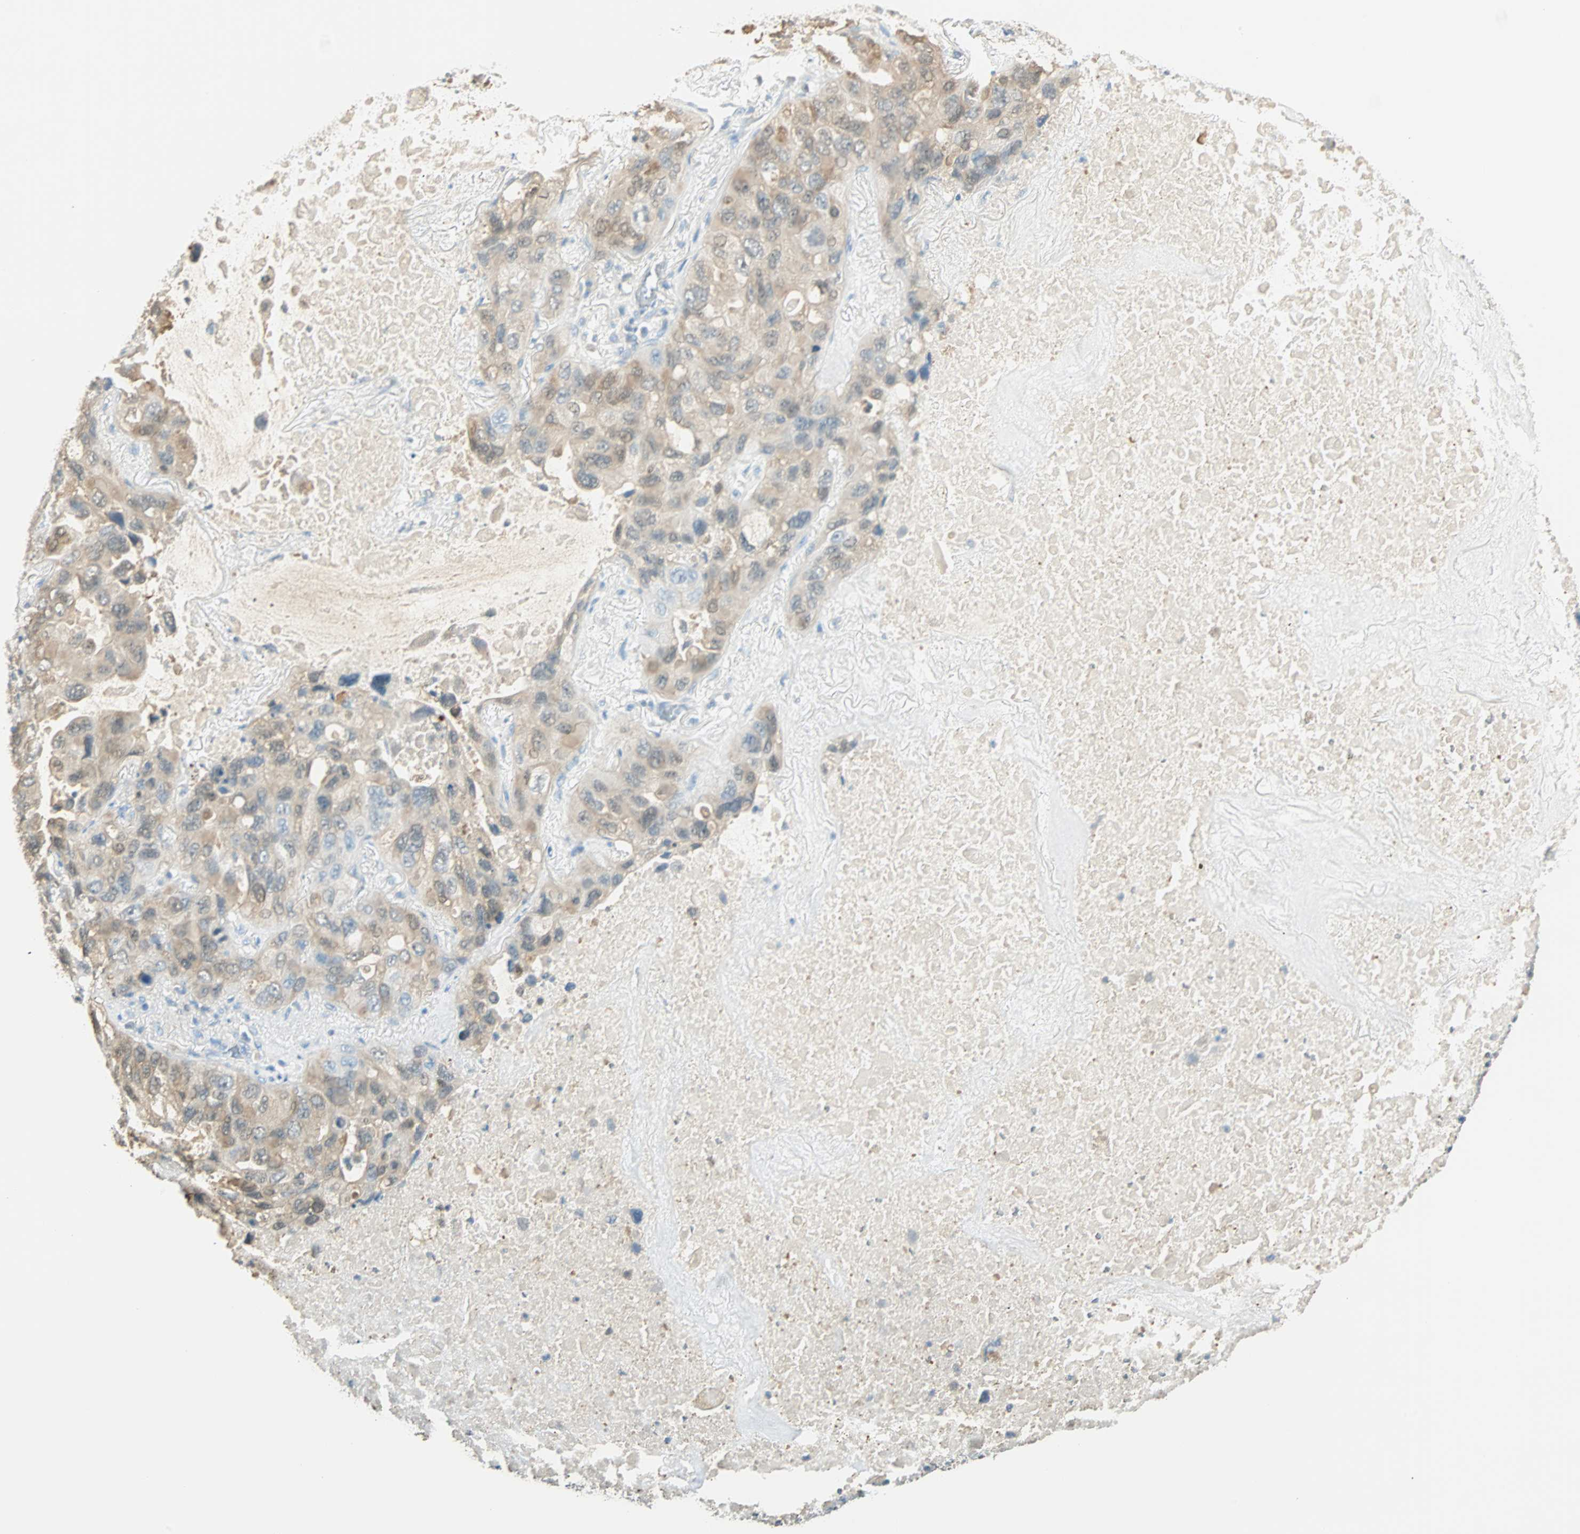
{"staining": {"intensity": "moderate", "quantity": ">75%", "location": "cytoplasmic/membranous,nuclear"}, "tissue": "lung cancer", "cell_type": "Tumor cells", "image_type": "cancer", "snomed": [{"axis": "morphology", "description": "Squamous cell carcinoma, NOS"}, {"axis": "topography", "description": "Lung"}], "caption": "Immunohistochemistry histopathology image of neoplastic tissue: lung cancer (squamous cell carcinoma) stained using immunohistochemistry demonstrates medium levels of moderate protein expression localized specifically in the cytoplasmic/membranous and nuclear of tumor cells, appearing as a cytoplasmic/membranous and nuclear brown color.", "gene": "S100A1", "patient": {"sex": "female", "age": 73}}